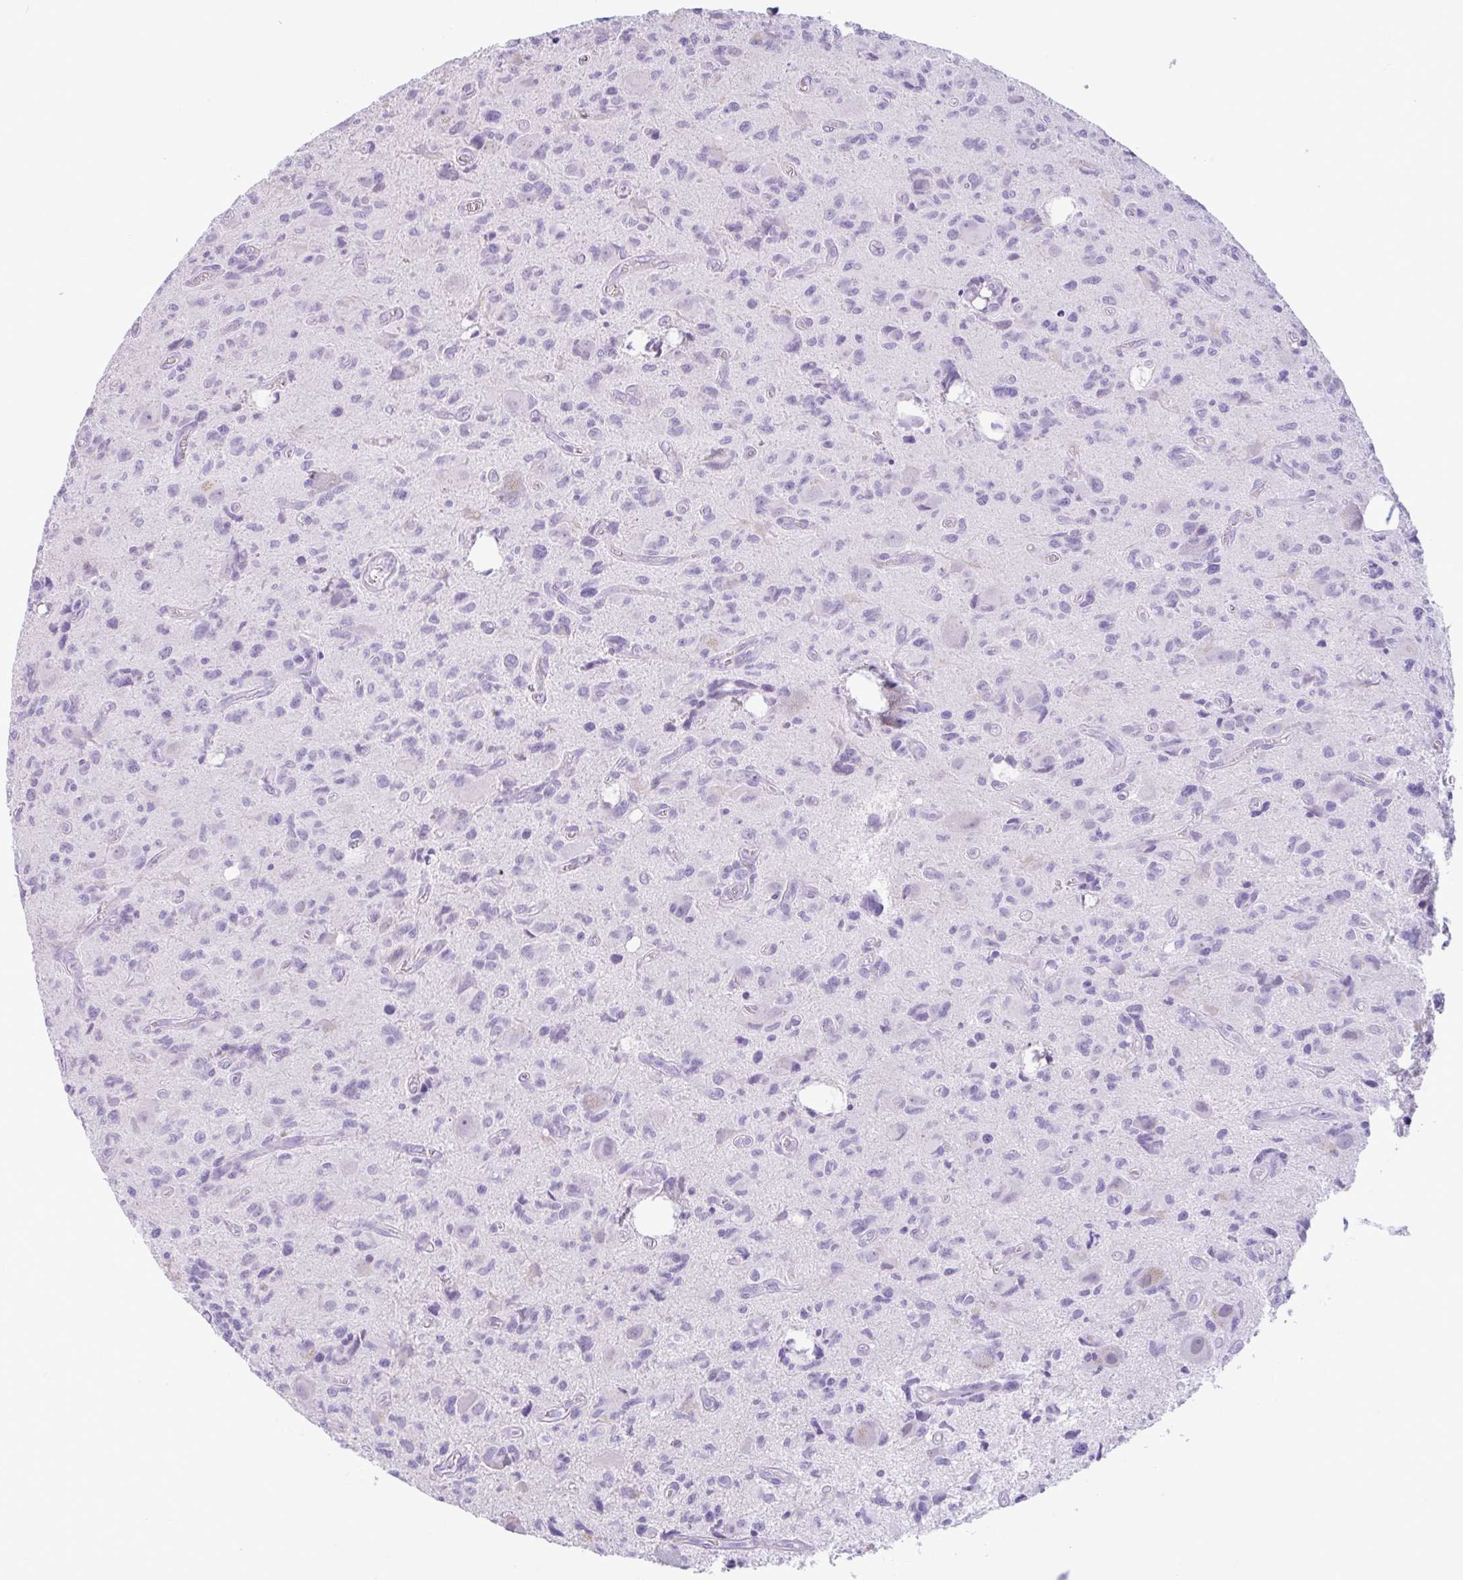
{"staining": {"intensity": "negative", "quantity": "none", "location": "none"}, "tissue": "glioma", "cell_type": "Tumor cells", "image_type": "cancer", "snomed": [{"axis": "morphology", "description": "Glioma, malignant, High grade"}, {"axis": "topography", "description": "Brain"}], "caption": "Immunohistochemical staining of glioma exhibits no significant expression in tumor cells.", "gene": "CTSE", "patient": {"sex": "male", "age": 76}}